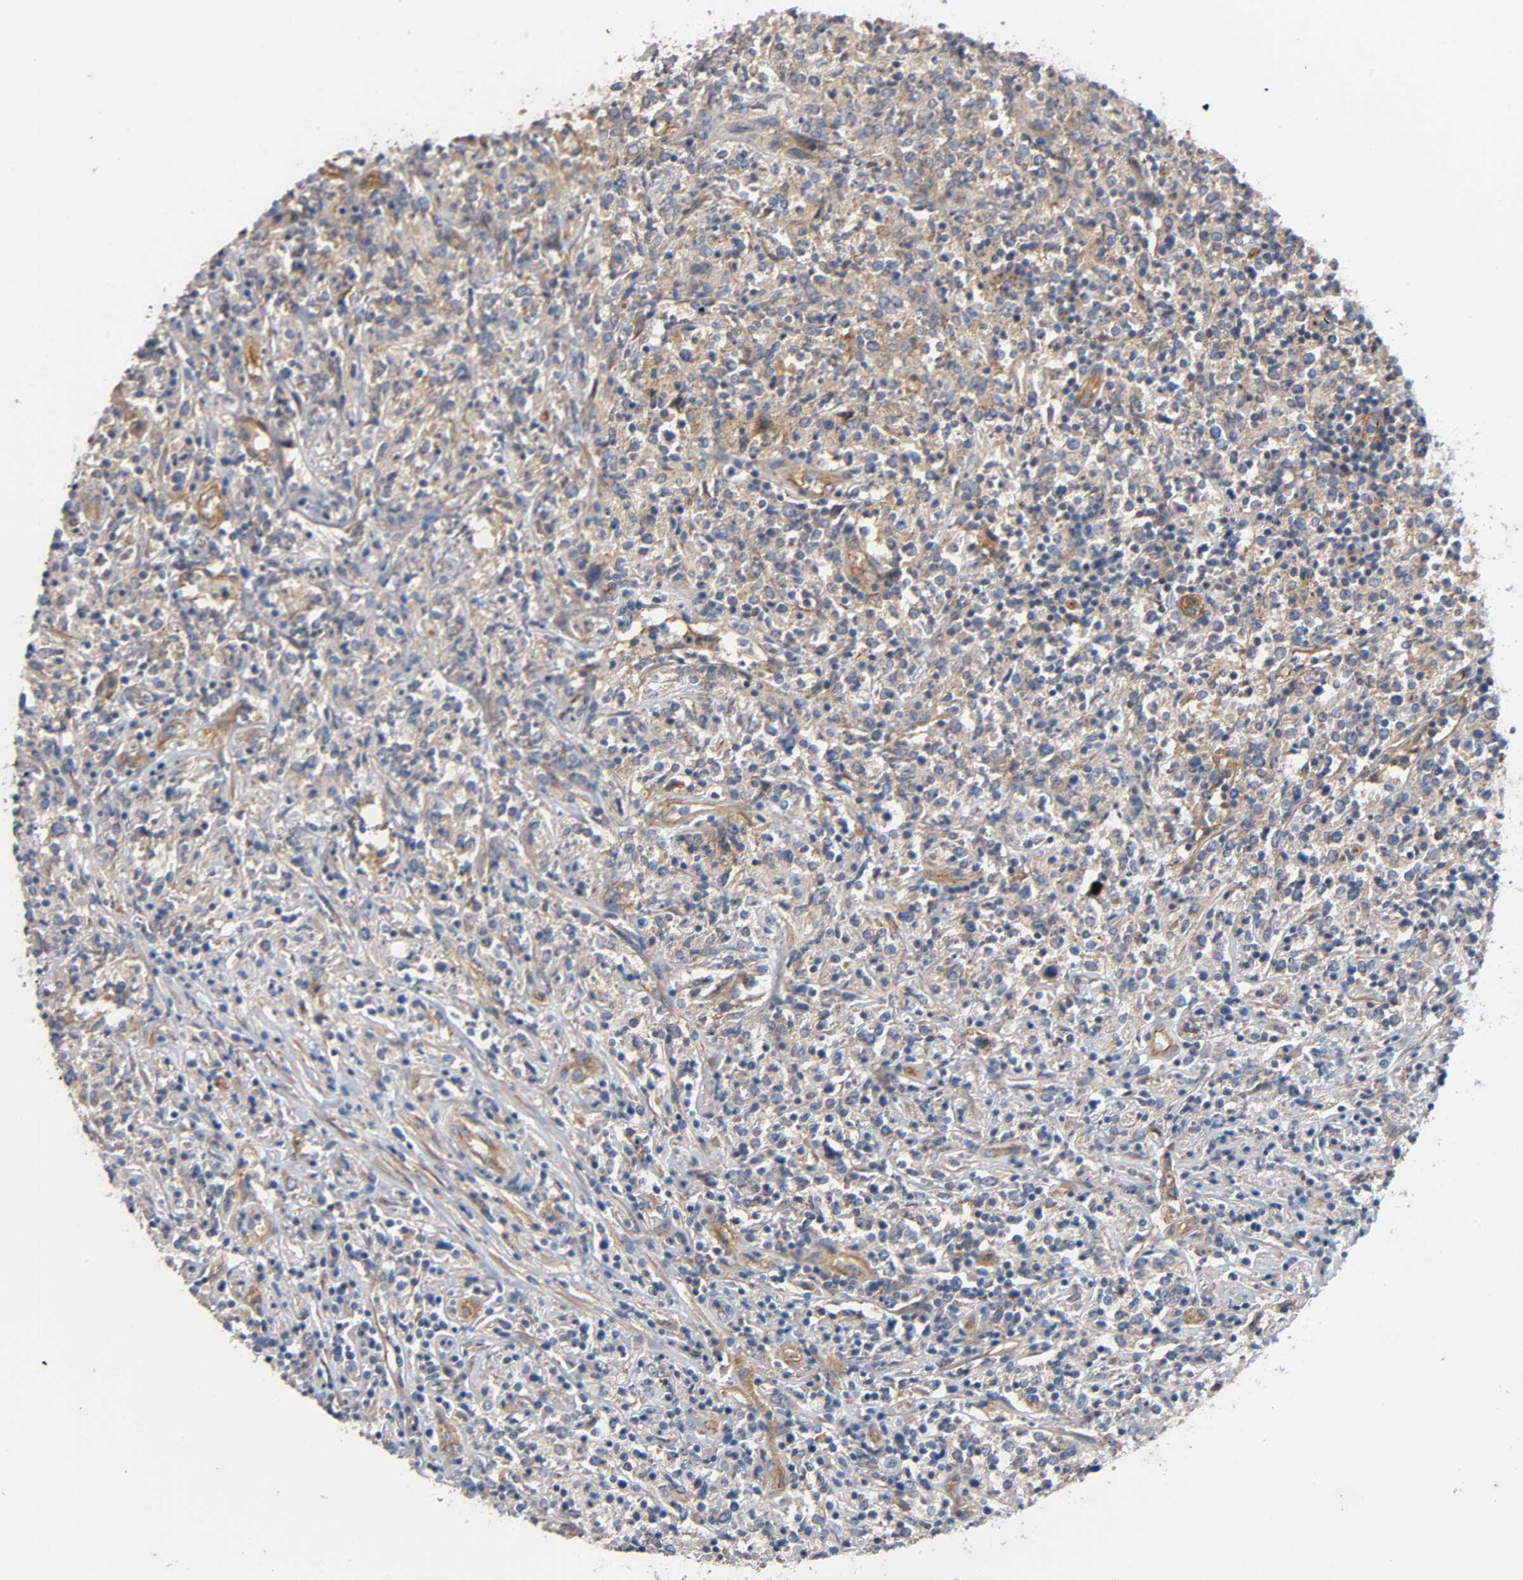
{"staining": {"intensity": "moderate", "quantity": ">75%", "location": "cytoplasmic/membranous"}, "tissue": "lymphoma", "cell_type": "Tumor cells", "image_type": "cancer", "snomed": [{"axis": "morphology", "description": "Malignant lymphoma, non-Hodgkin's type, High grade"}, {"axis": "topography", "description": "Lymph node"}], "caption": "Protein expression analysis of human lymphoma reveals moderate cytoplasmic/membranous staining in about >75% of tumor cells. Nuclei are stained in blue.", "gene": "MARS1", "patient": {"sex": "female", "age": 84}}